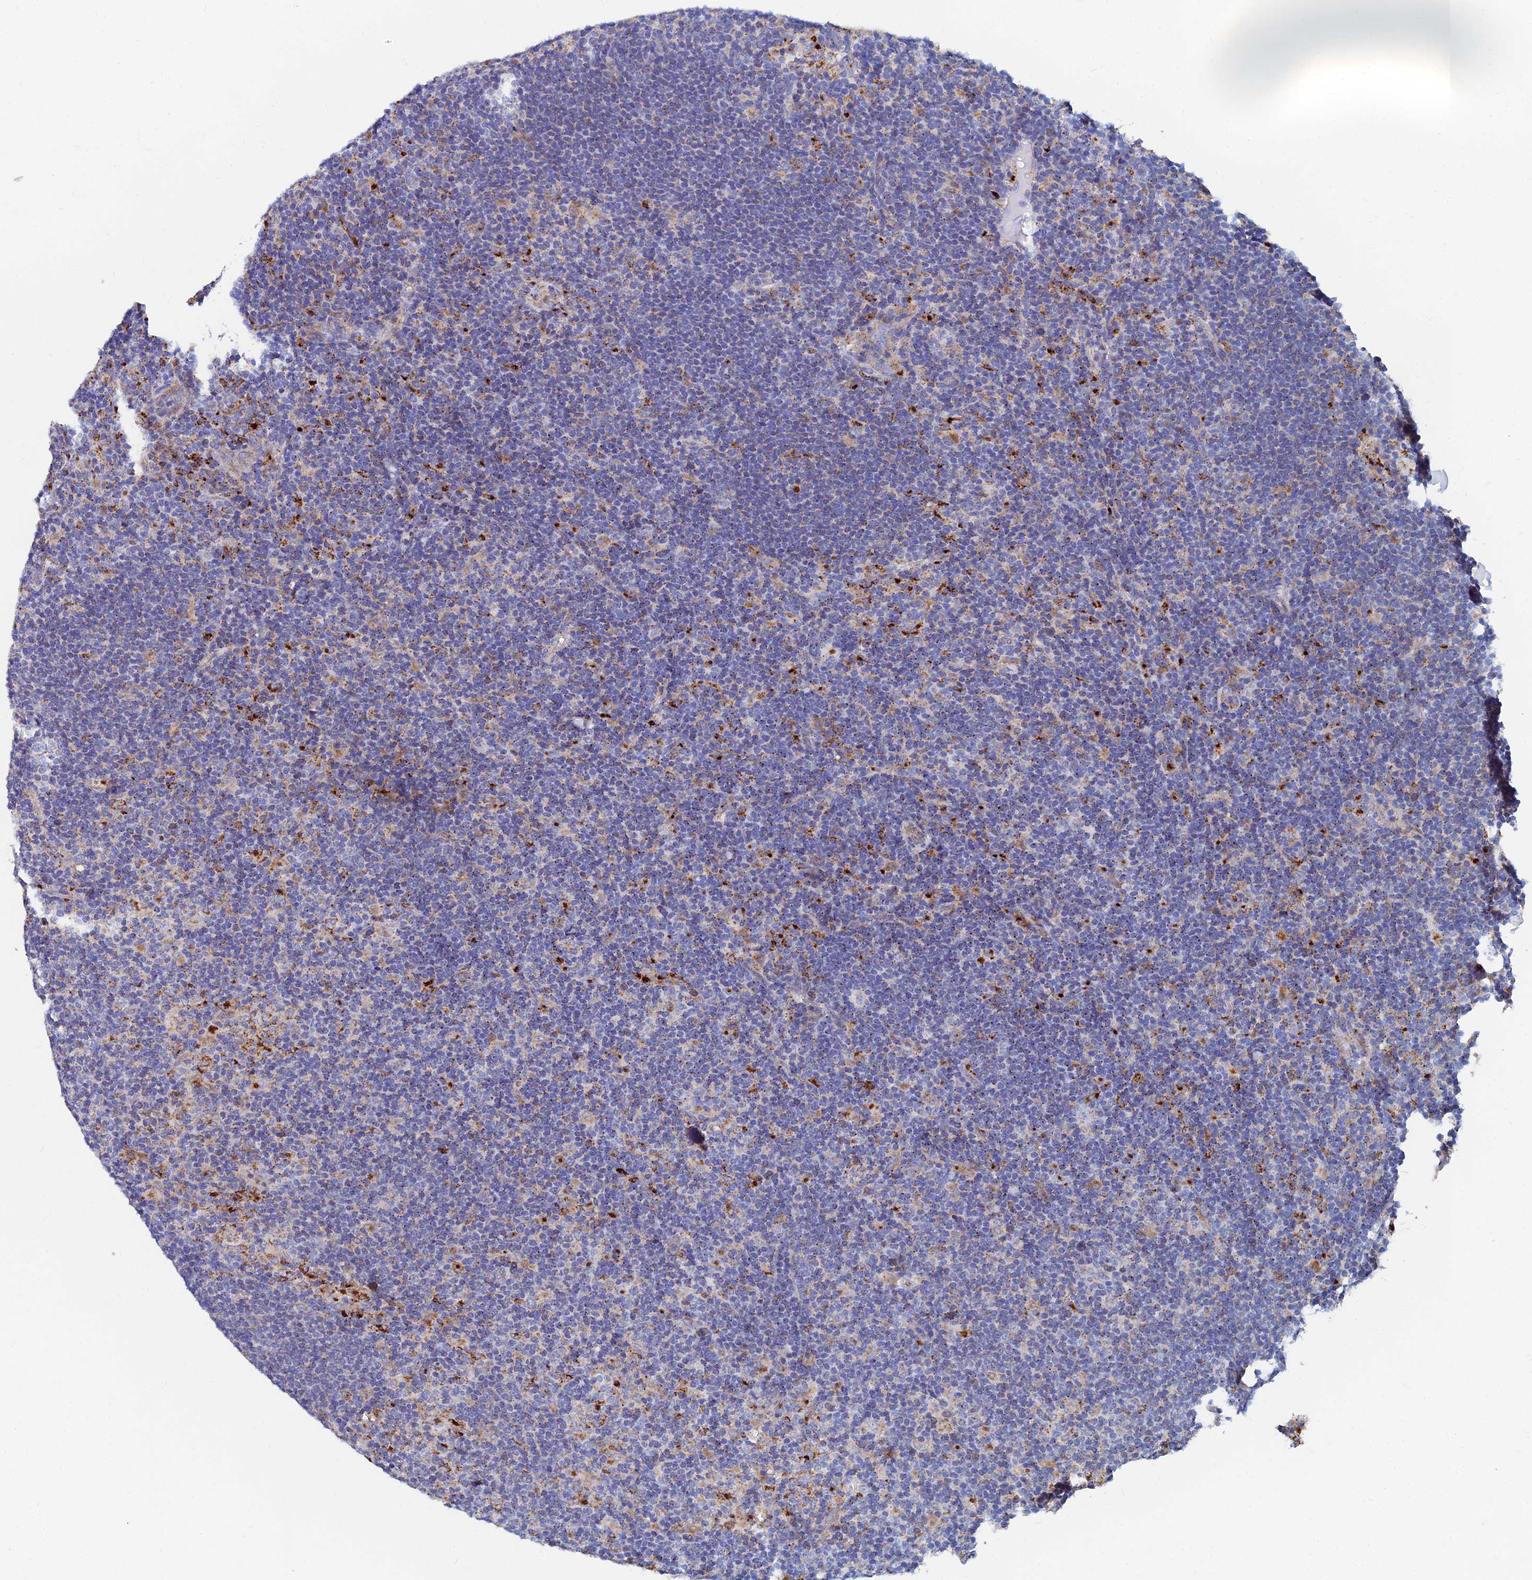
{"staining": {"intensity": "moderate", "quantity": "25%-75%", "location": "cytoplasmic/membranous"}, "tissue": "lymphoma", "cell_type": "Tumor cells", "image_type": "cancer", "snomed": [{"axis": "morphology", "description": "Hodgkin's disease, NOS"}, {"axis": "topography", "description": "Lymph node"}], "caption": "Protein expression analysis of human lymphoma reveals moderate cytoplasmic/membranous expression in about 25%-75% of tumor cells. (IHC, brightfield microscopy, high magnification).", "gene": "SPNS1", "patient": {"sex": "female", "age": 57}}